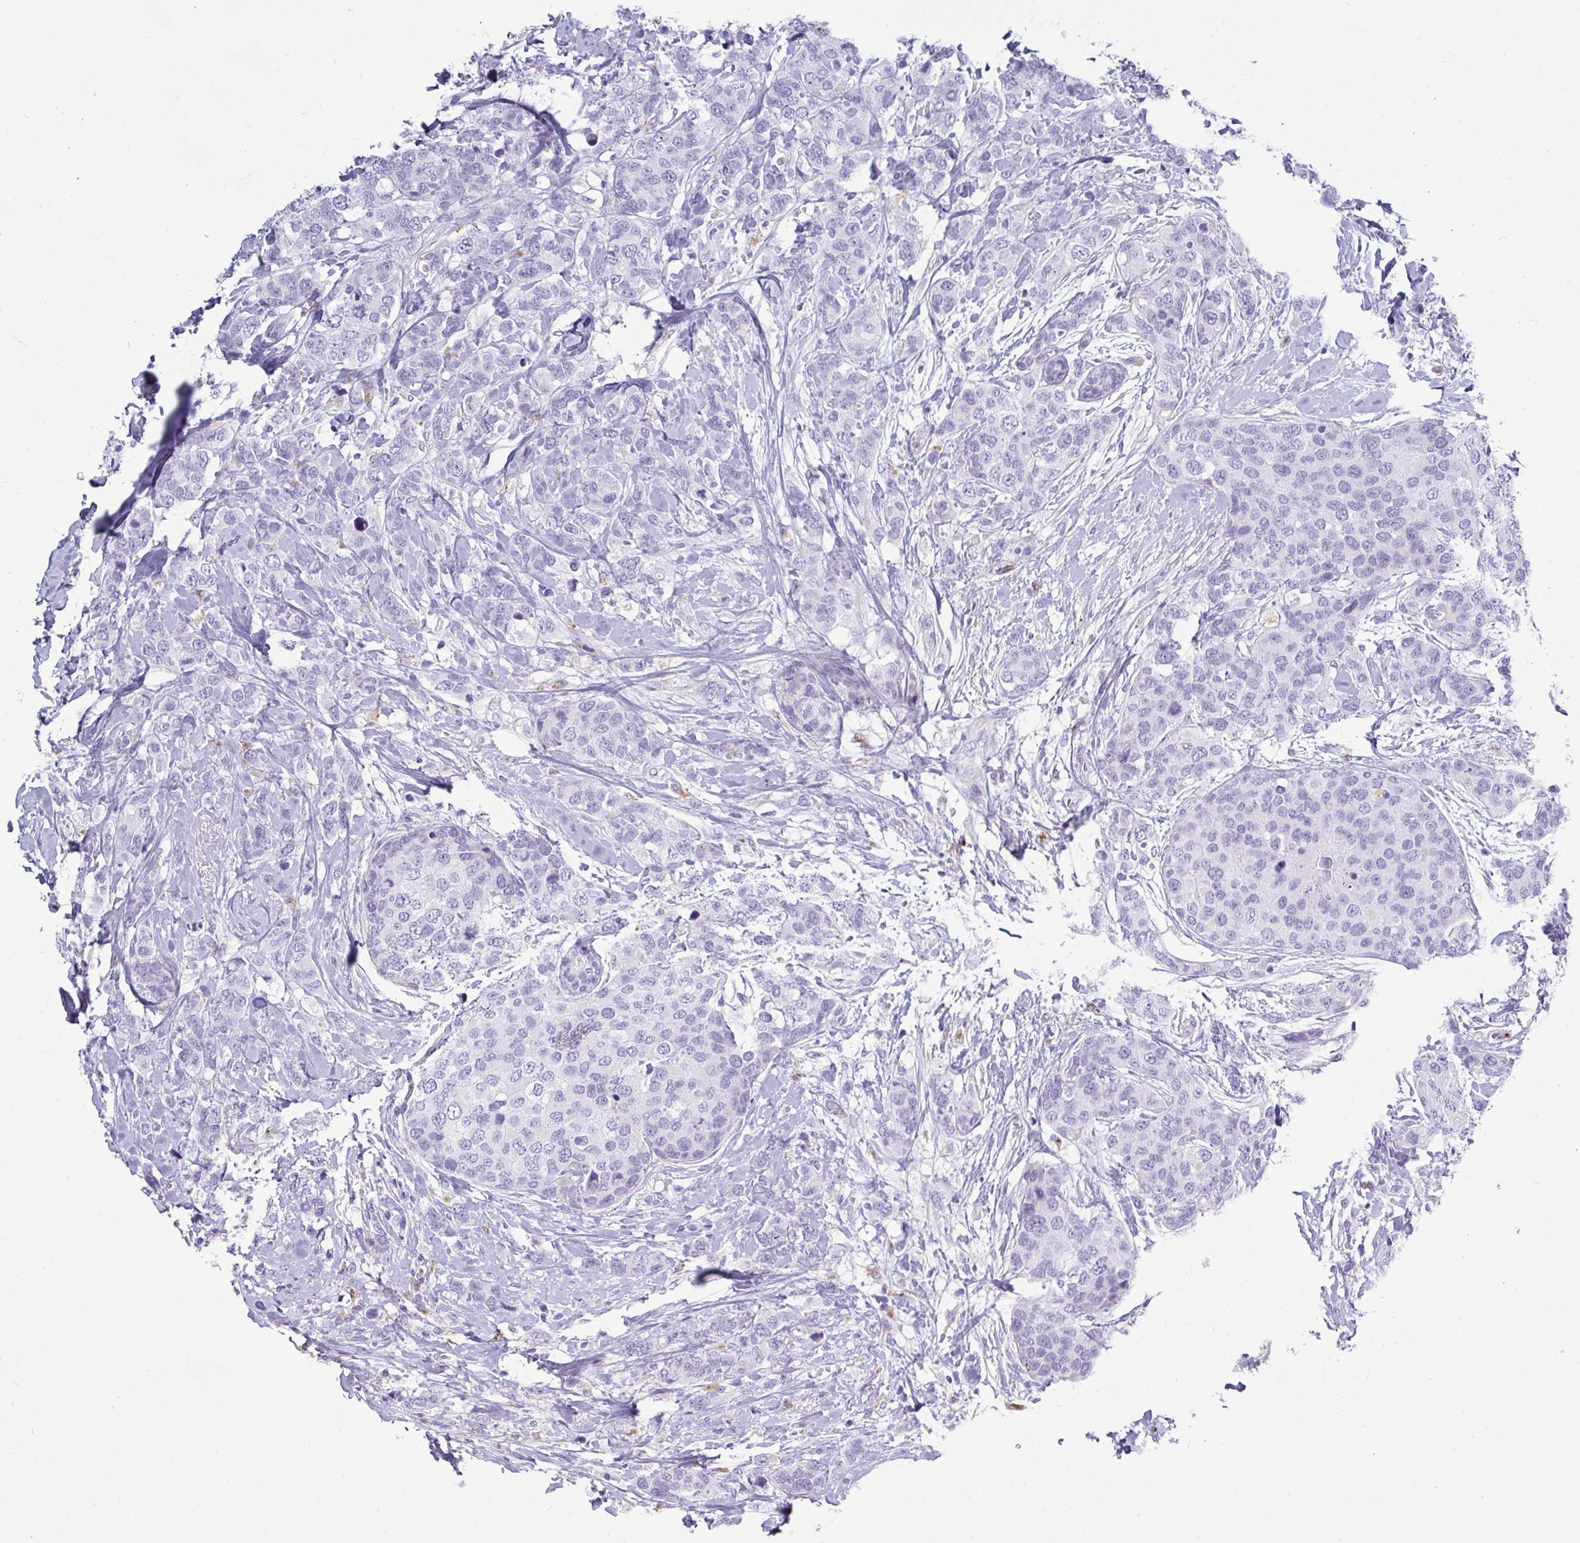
{"staining": {"intensity": "negative", "quantity": "none", "location": "none"}, "tissue": "breast cancer", "cell_type": "Tumor cells", "image_type": "cancer", "snomed": [{"axis": "morphology", "description": "Lobular carcinoma"}, {"axis": "topography", "description": "Breast"}], "caption": "Histopathology image shows no protein staining in tumor cells of breast lobular carcinoma tissue.", "gene": "CTSZ", "patient": {"sex": "female", "age": 59}}